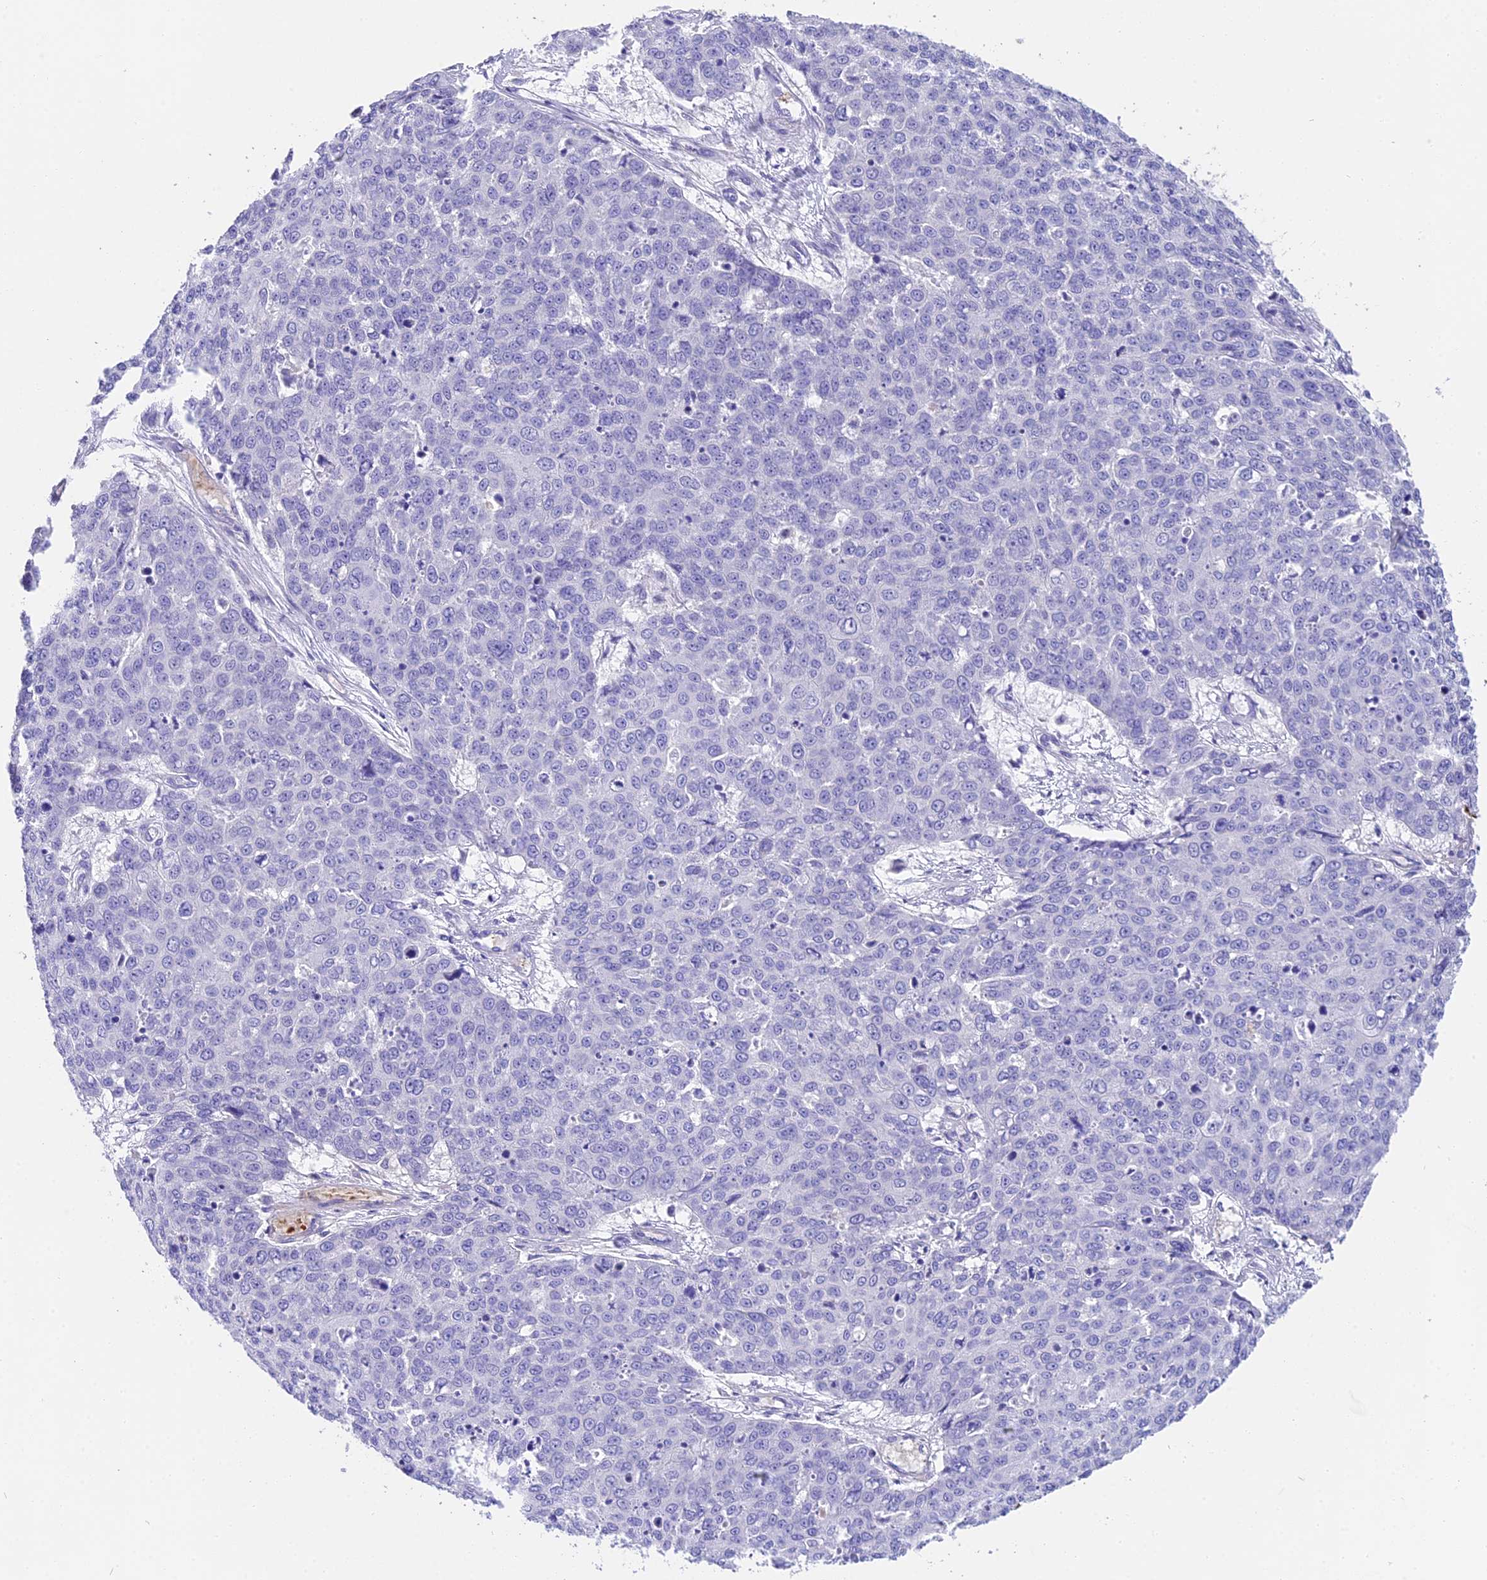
{"staining": {"intensity": "negative", "quantity": "none", "location": "none"}, "tissue": "skin cancer", "cell_type": "Tumor cells", "image_type": "cancer", "snomed": [{"axis": "morphology", "description": "Squamous cell carcinoma, NOS"}, {"axis": "topography", "description": "Skin"}], "caption": "Human skin cancer (squamous cell carcinoma) stained for a protein using immunohistochemistry shows no expression in tumor cells.", "gene": "TNNC2", "patient": {"sex": "male", "age": 71}}